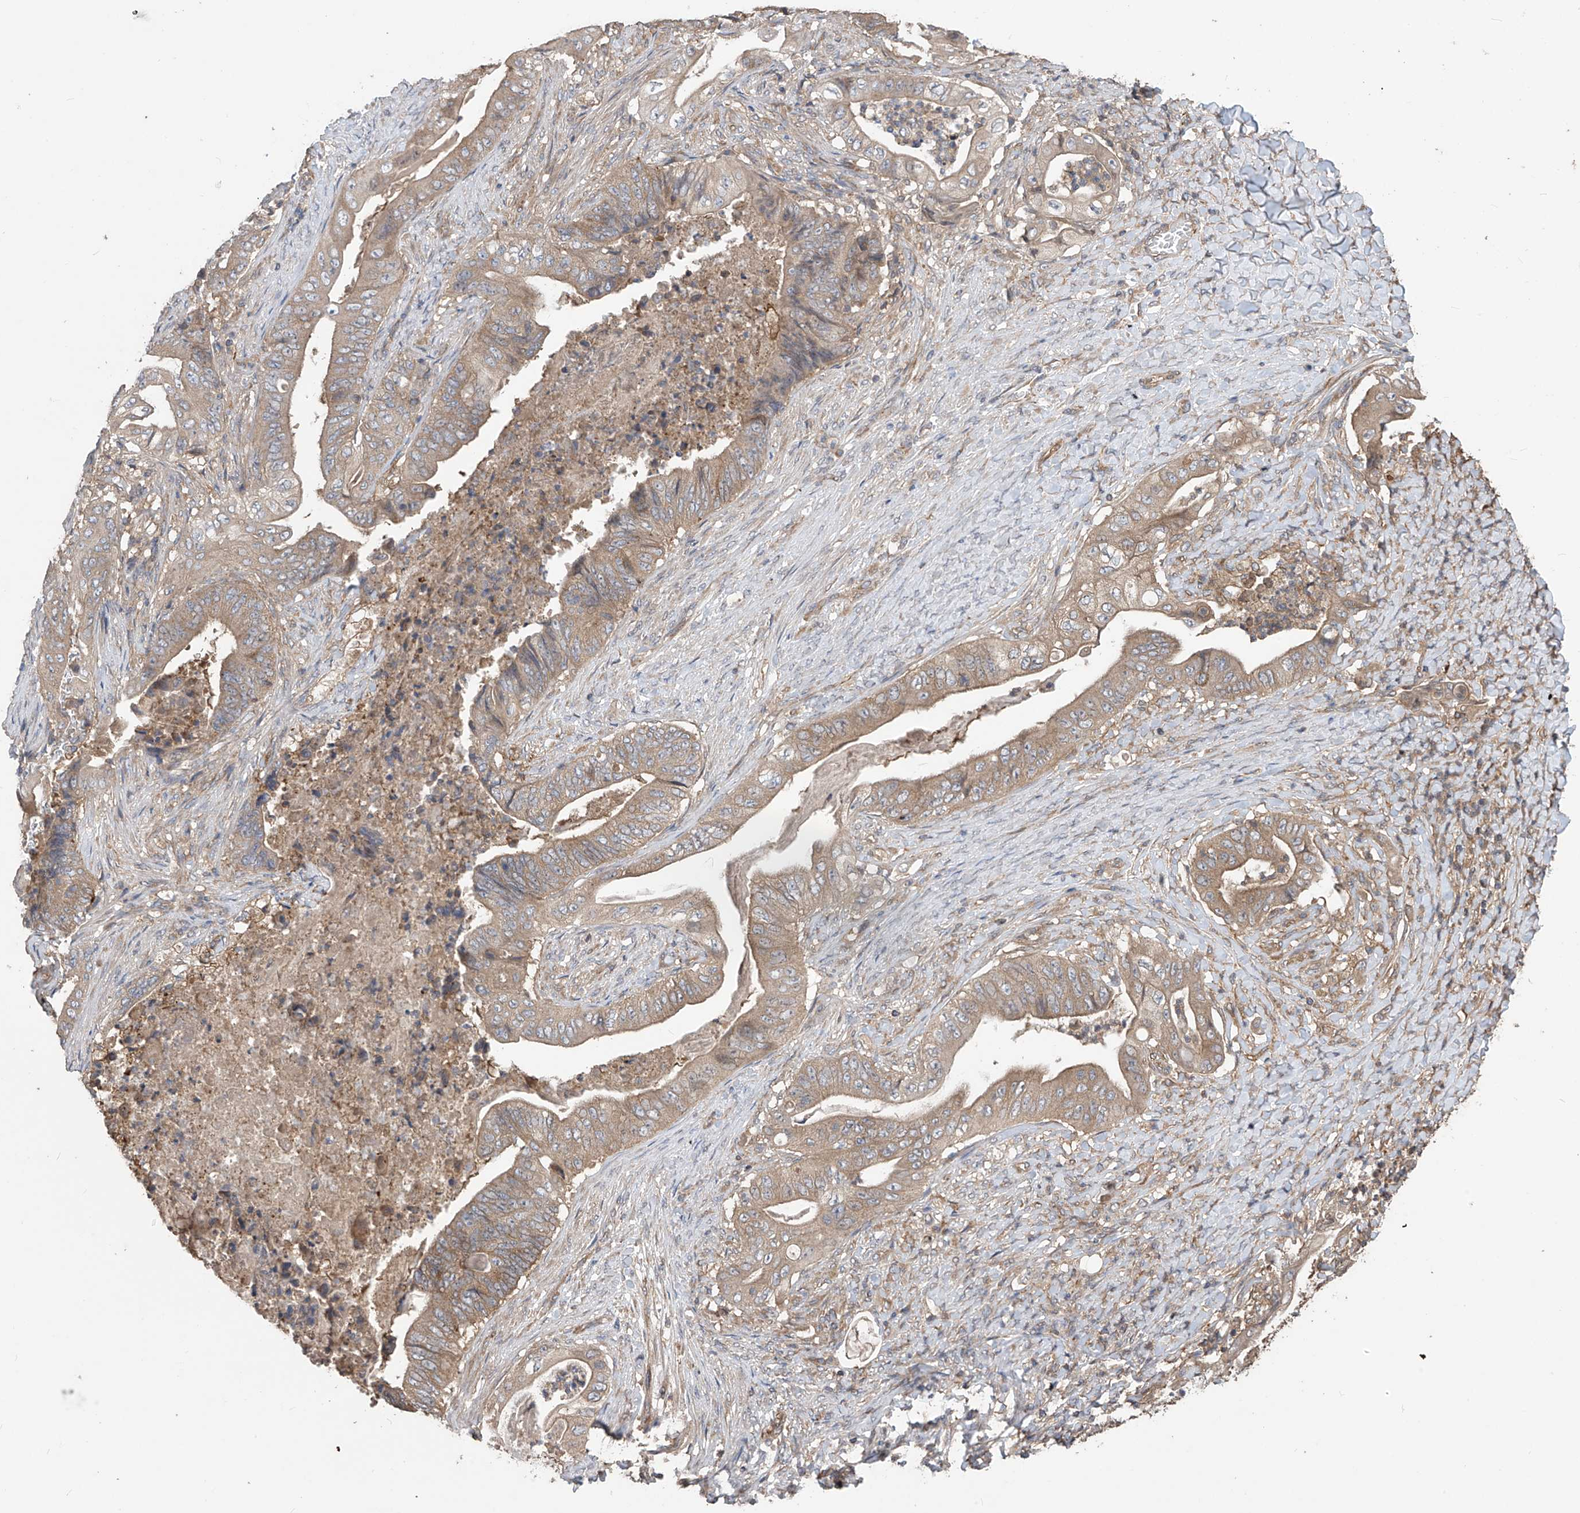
{"staining": {"intensity": "weak", "quantity": ">75%", "location": "cytoplasmic/membranous"}, "tissue": "stomach cancer", "cell_type": "Tumor cells", "image_type": "cancer", "snomed": [{"axis": "morphology", "description": "Adenocarcinoma, NOS"}, {"axis": "topography", "description": "Stomach"}], "caption": "The histopathology image shows a brown stain indicating the presence of a protein in the cytoplasmic/membranous of tumor cells in adenocarcinoma (stomach). (IHC, brightfield microscopy, high magnification).", "gene": "PHACTR4", "patient": {"sex": "female", "age": 73}}